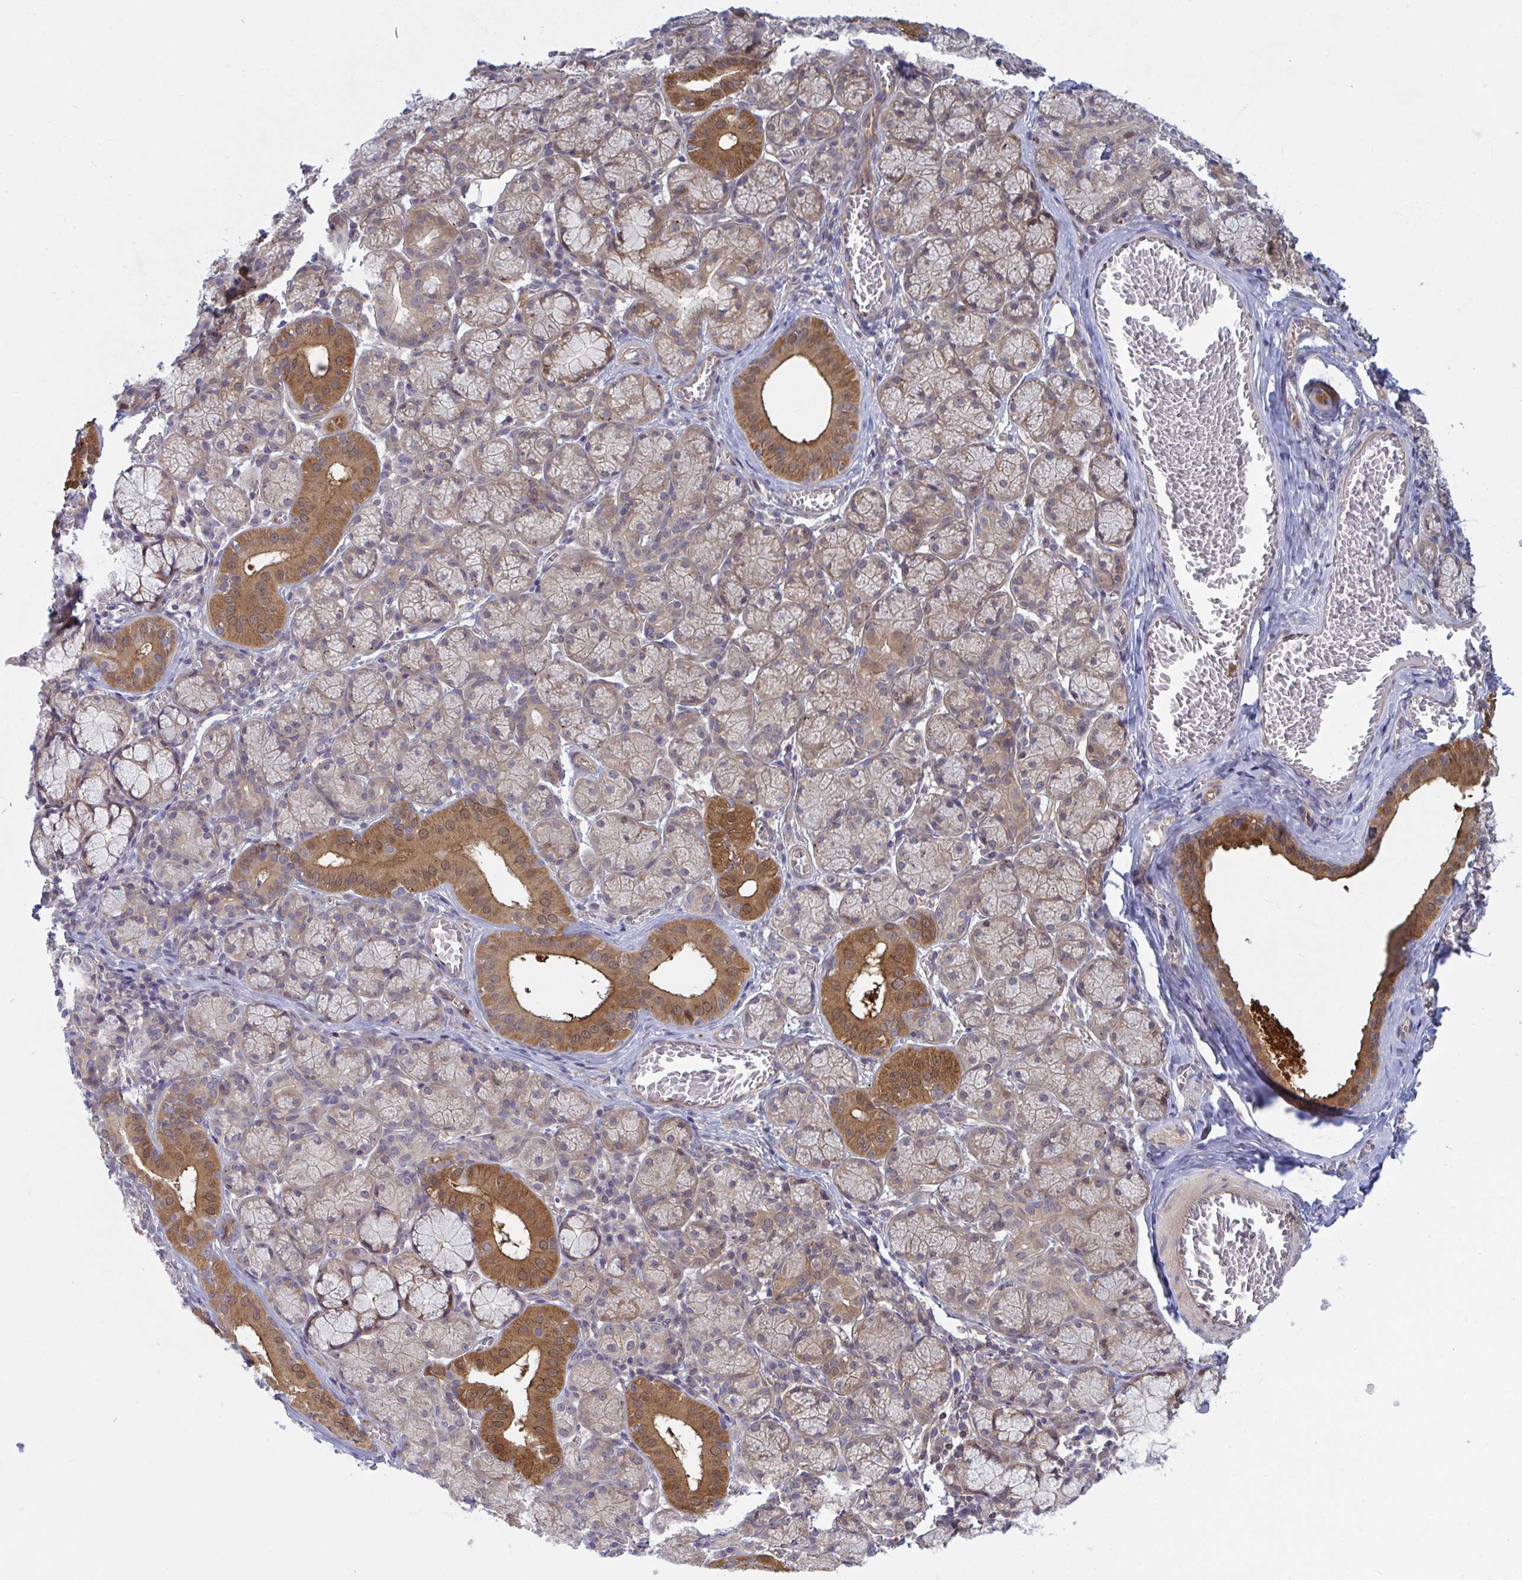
{"staining": {"intensity": "strong", "quantity": ">75%", "location": "cytoplasmic/membranous,nuclear"}, "tissue": "salivary gland", "cell_type": "Glandular cells", "image_type": "normal", "snomed": [{"axis": "morphology", "description": "Normal tissue, NOS"}, {"axis": "topography", "description": "Salivary gland"}], "caption": "A high-resolution micrograph shows IHC staining of benign salivary gland, which shows strong cytoplasmic/membranous,nuclear positivity in about >75% of glandular cells. (IHC, brightfield microscopy, high magnification).", "gene": "LMNTD2", "patient": {"sex": "female", "age": 24}}